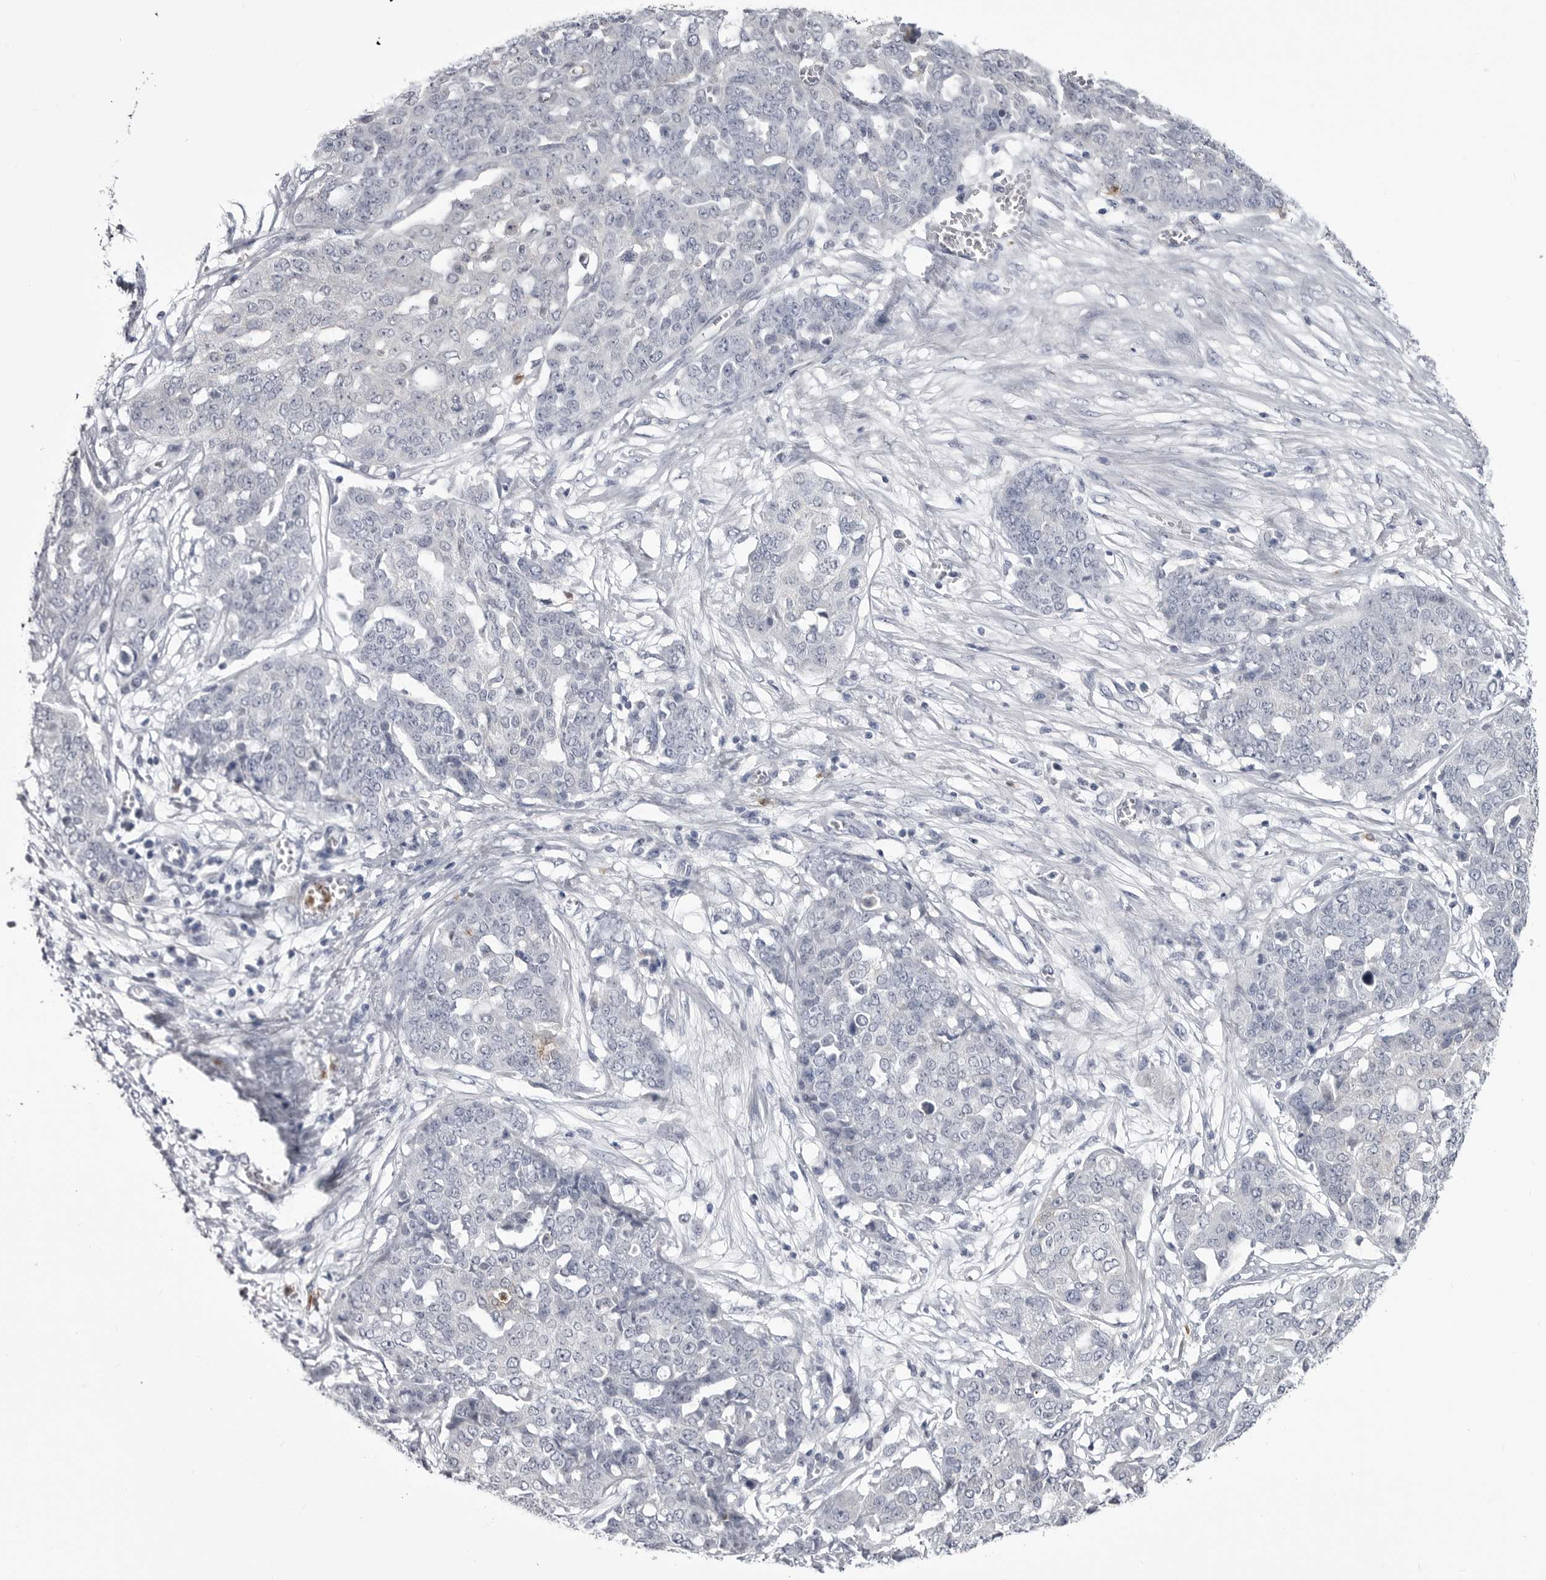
{"staining": {"intensity": "negative", "quantity": "none", "location": "none"}, "tissue": "ovarian cancer", "cell_type": "Tumor cells", "image_type": "cancer", "snomed": [{"axis": "morphology", "description": "Cystadenocarcinoma, serous, NOS"}, {"axis": "topography", "description": "Soft tissue"}, {"axis": "topography", "description": "Ovary"}], "caption": "Immunohistochemistry micrograph of neoplastic tissue: human ovarian serous cystadenocarcinoma stained with DAB (3,3'-diaminobenzidine) demonstrates no significant protein staining in tumor cells.", "gene": "STAP2", "patient": {"sex": "female", "age": 57}}